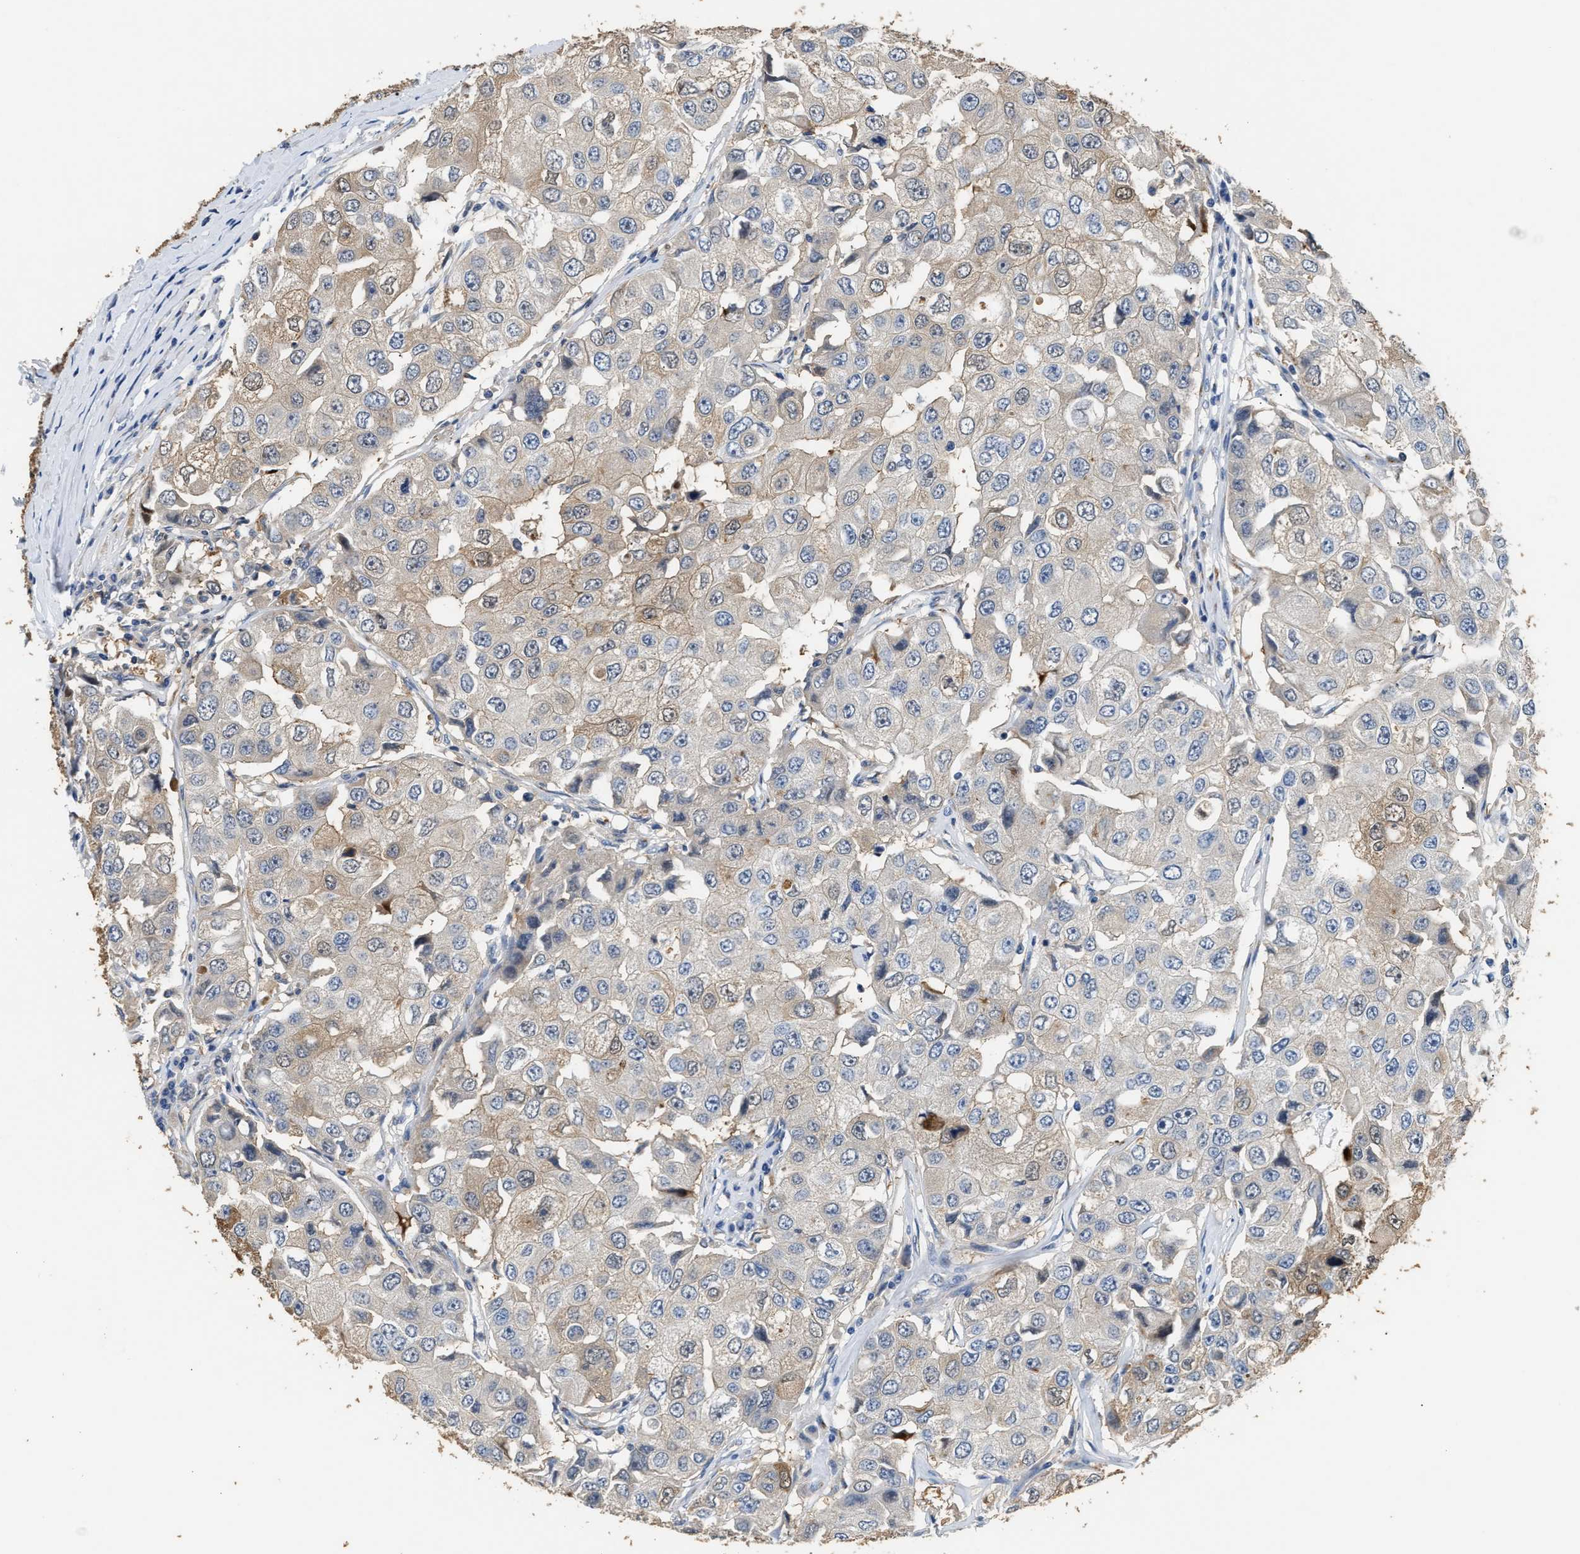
{"staining": {"intensity": "weak", "quantity": "25%-75%", "location": "cytoplasmic/membranous"}, "tissue": "breast cancer", "cell_type": "Tumor cells", "image_type": "cancer", "snomed": [{"axis": "morphology", "description": "Duct carcinoma"}, {"axis": "topography", "description": "Breast"}], "caption": "Intraductal carcinoma (breast) stained for a protein (brown) displays weak cytoplasmic/membranous positive staining in approximately 25%-75% of tumor cells.", "gene": "CHUK", "patient": {"sex": "female", "age": 27}}